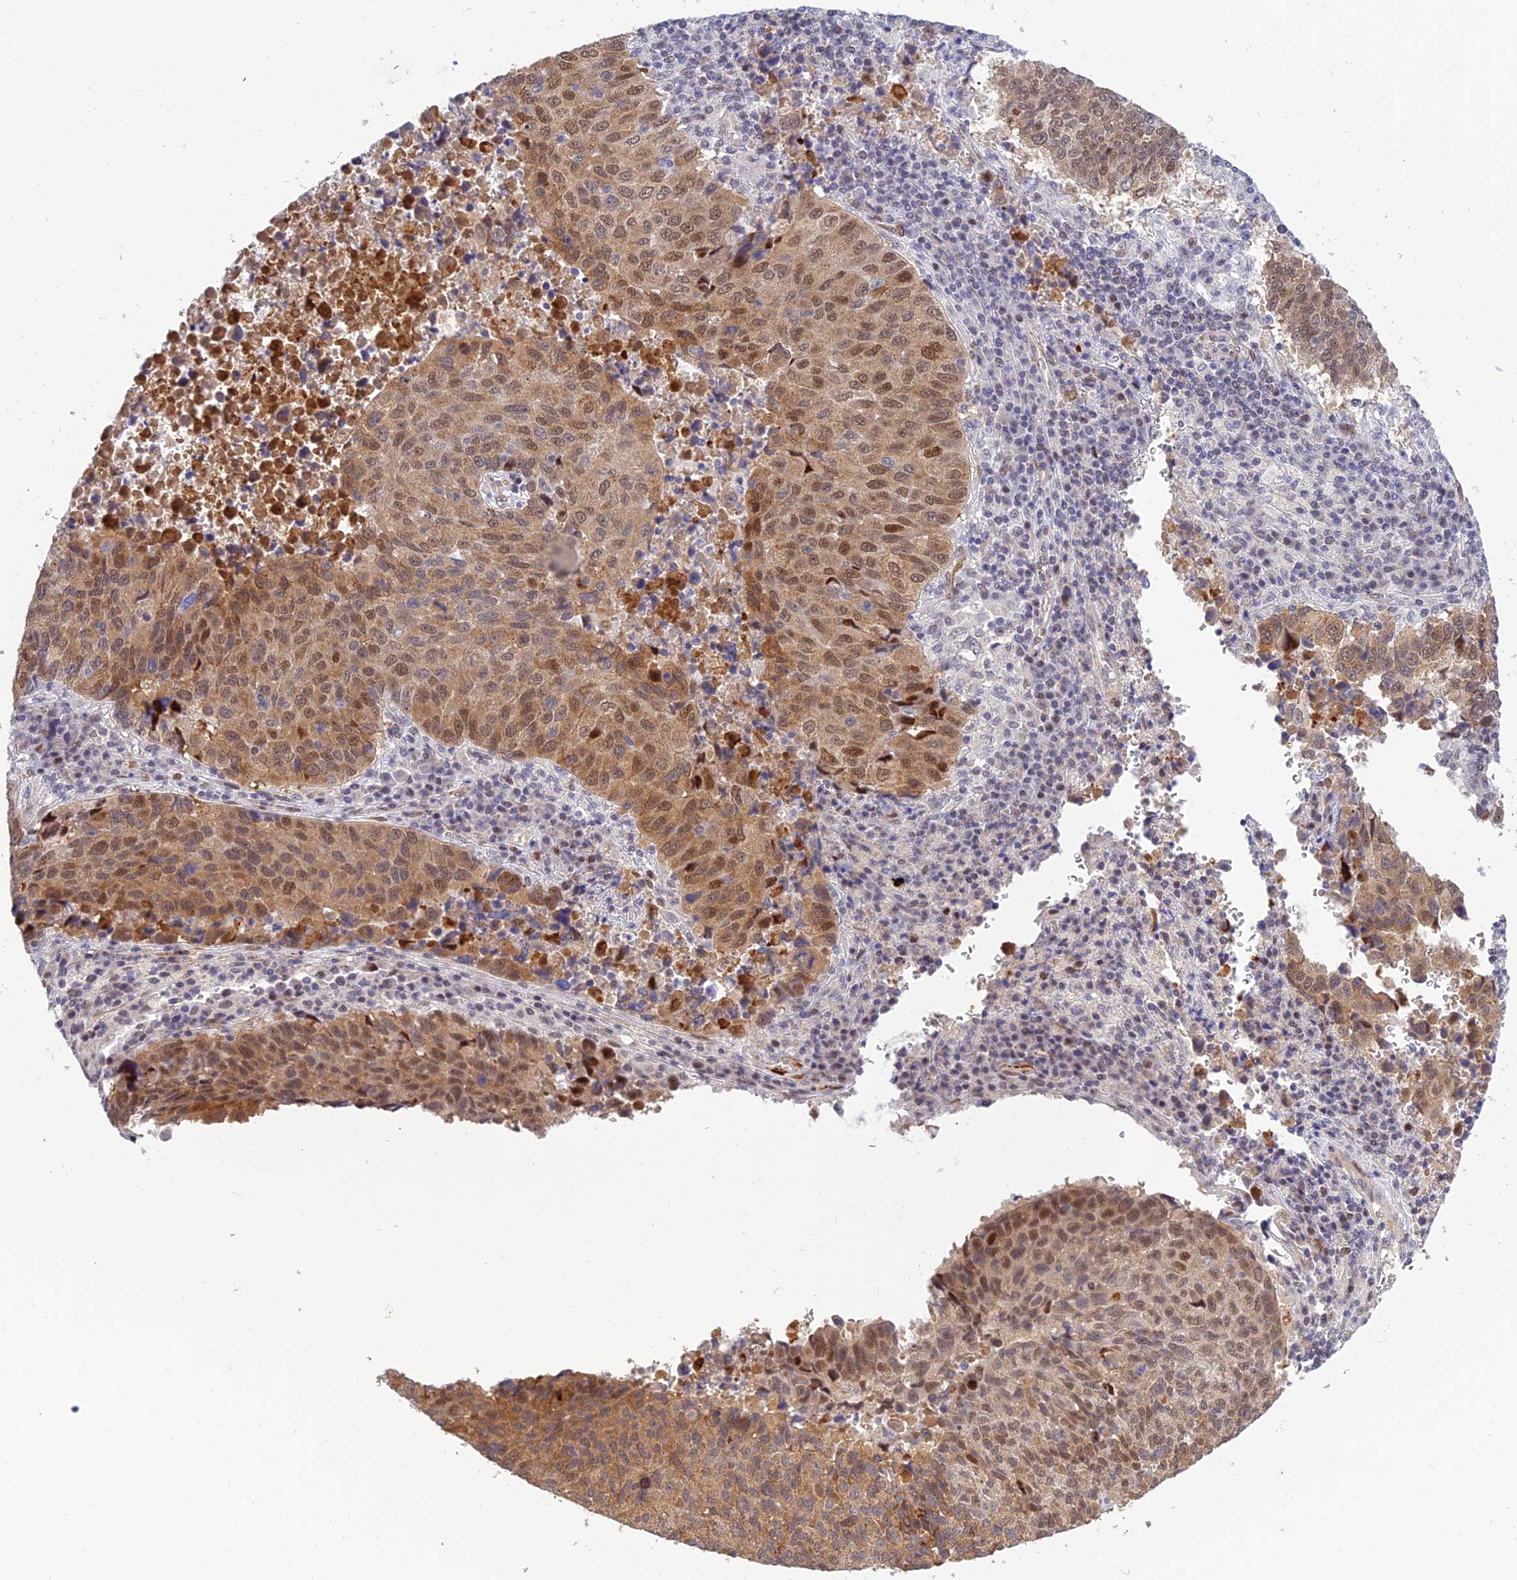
{"staining": {"intensity": "moderate", "quantity": ">75%", "location": "cytoplasmic/membranous,nuclear"}, "tissue": "lung cancer", "cell_type": "Tumor cells", "image_type": "cancer", "snomed": [{"axis": "morphology", "description": "Squamous cell carcinoma, NOS"}, {"axis": "topography", "description": "Lung"}], "caption": "An image of human lung cancer stained for a protein demonstrates moderate cytoplasmic/membranous and nuclear brown staining in tumor cells.", "gene": "WDR55", "patient": {"sex": "male", "age": 73}}